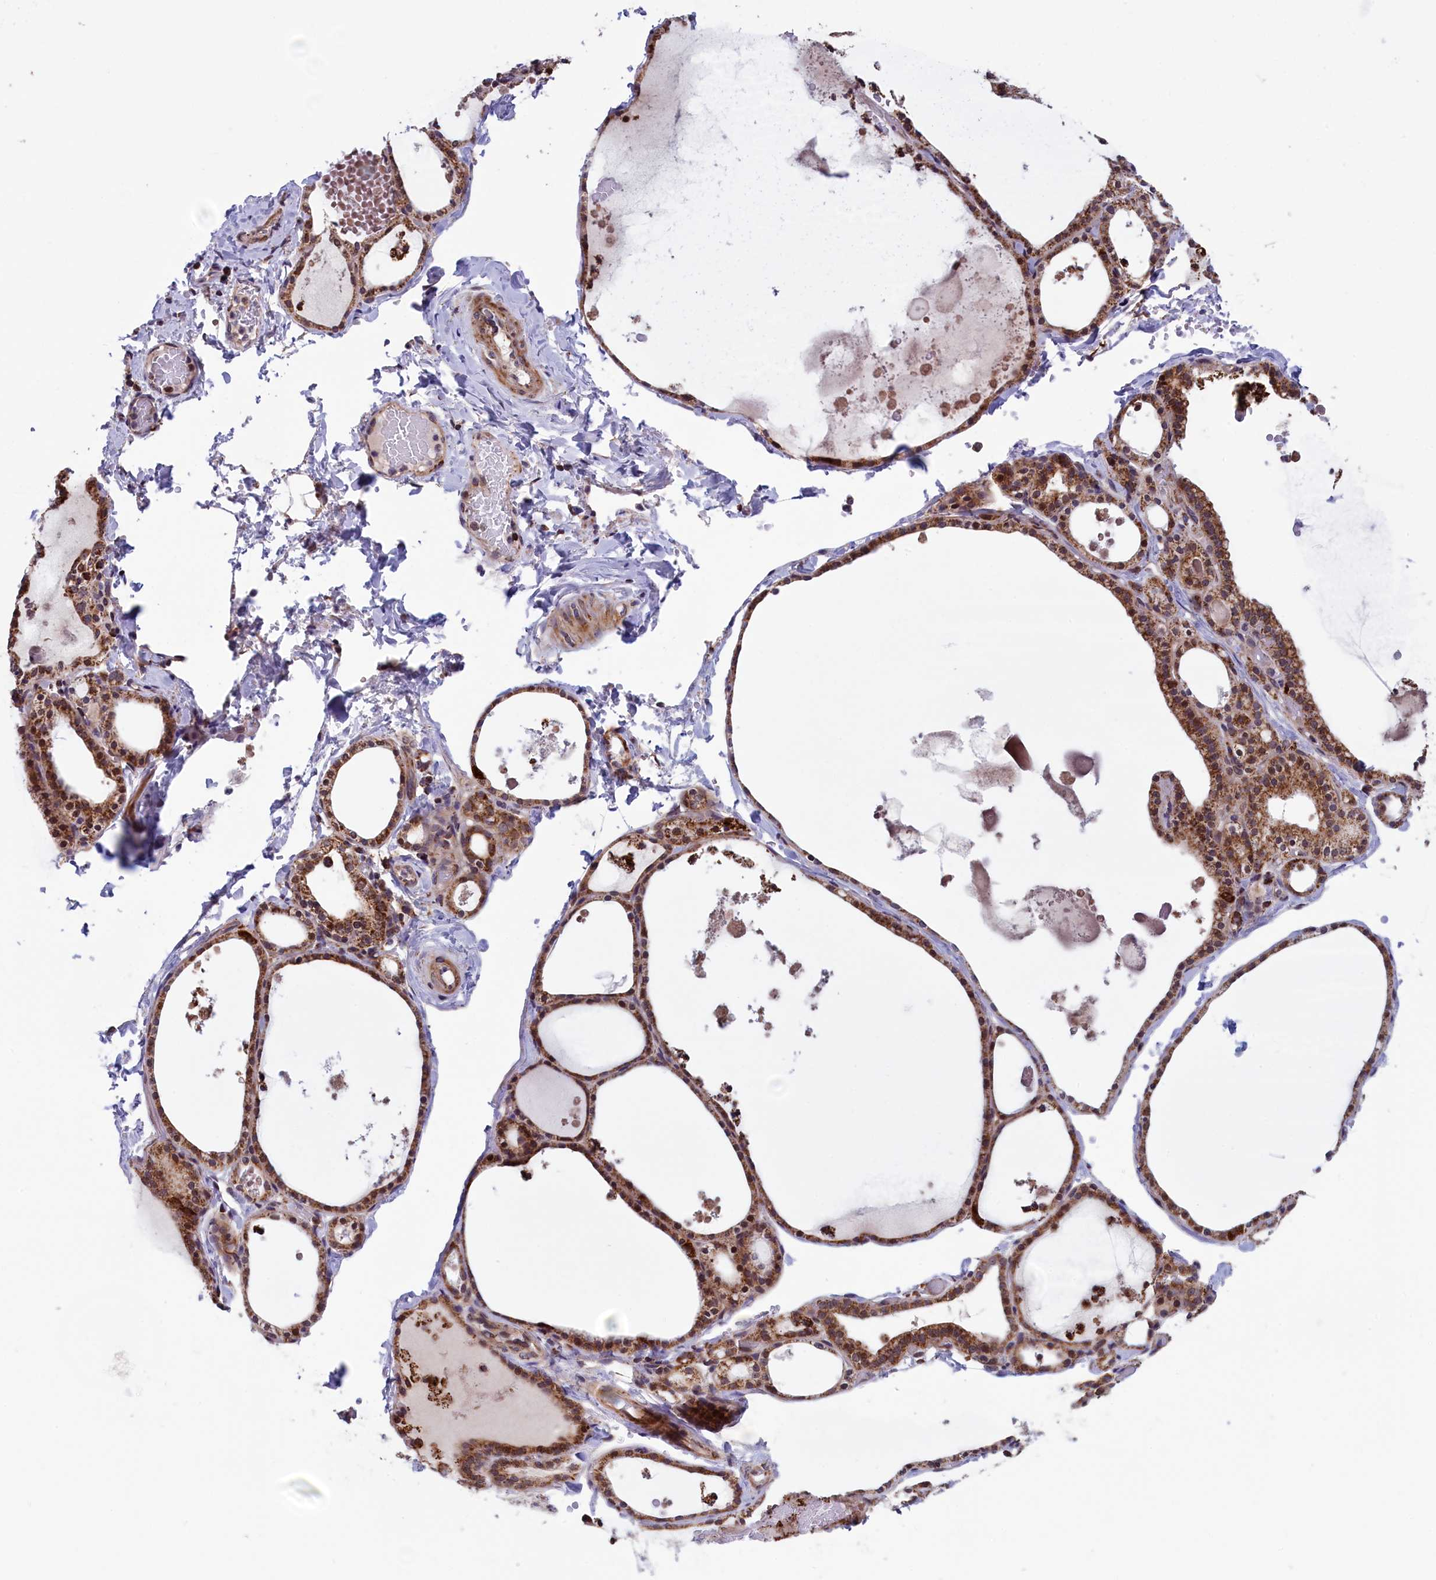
{"staining": {"intensity": "moderate", "quantity": ">75%", "location": "cytoplasmic/membranous"}, "tissue": "thyroid gland", "cell_type": "Glandular cells", "image_type": "normal", "snomed": [{"axis": "morphology", "description": "Normal tissue, NOS"}, {"axis": "topography", "description": "Thyroid gland"}], "caption": "Protein expression analysis of benign thyroid gland shows moderate cytoplasmic/membranous positivity in approximately >75% of glandular cells. (brown staining indicates protein expression, while blue staining denotes nuclei).", "gene": "TIMM44", "patient": {"sex": "male", "age": 56}}